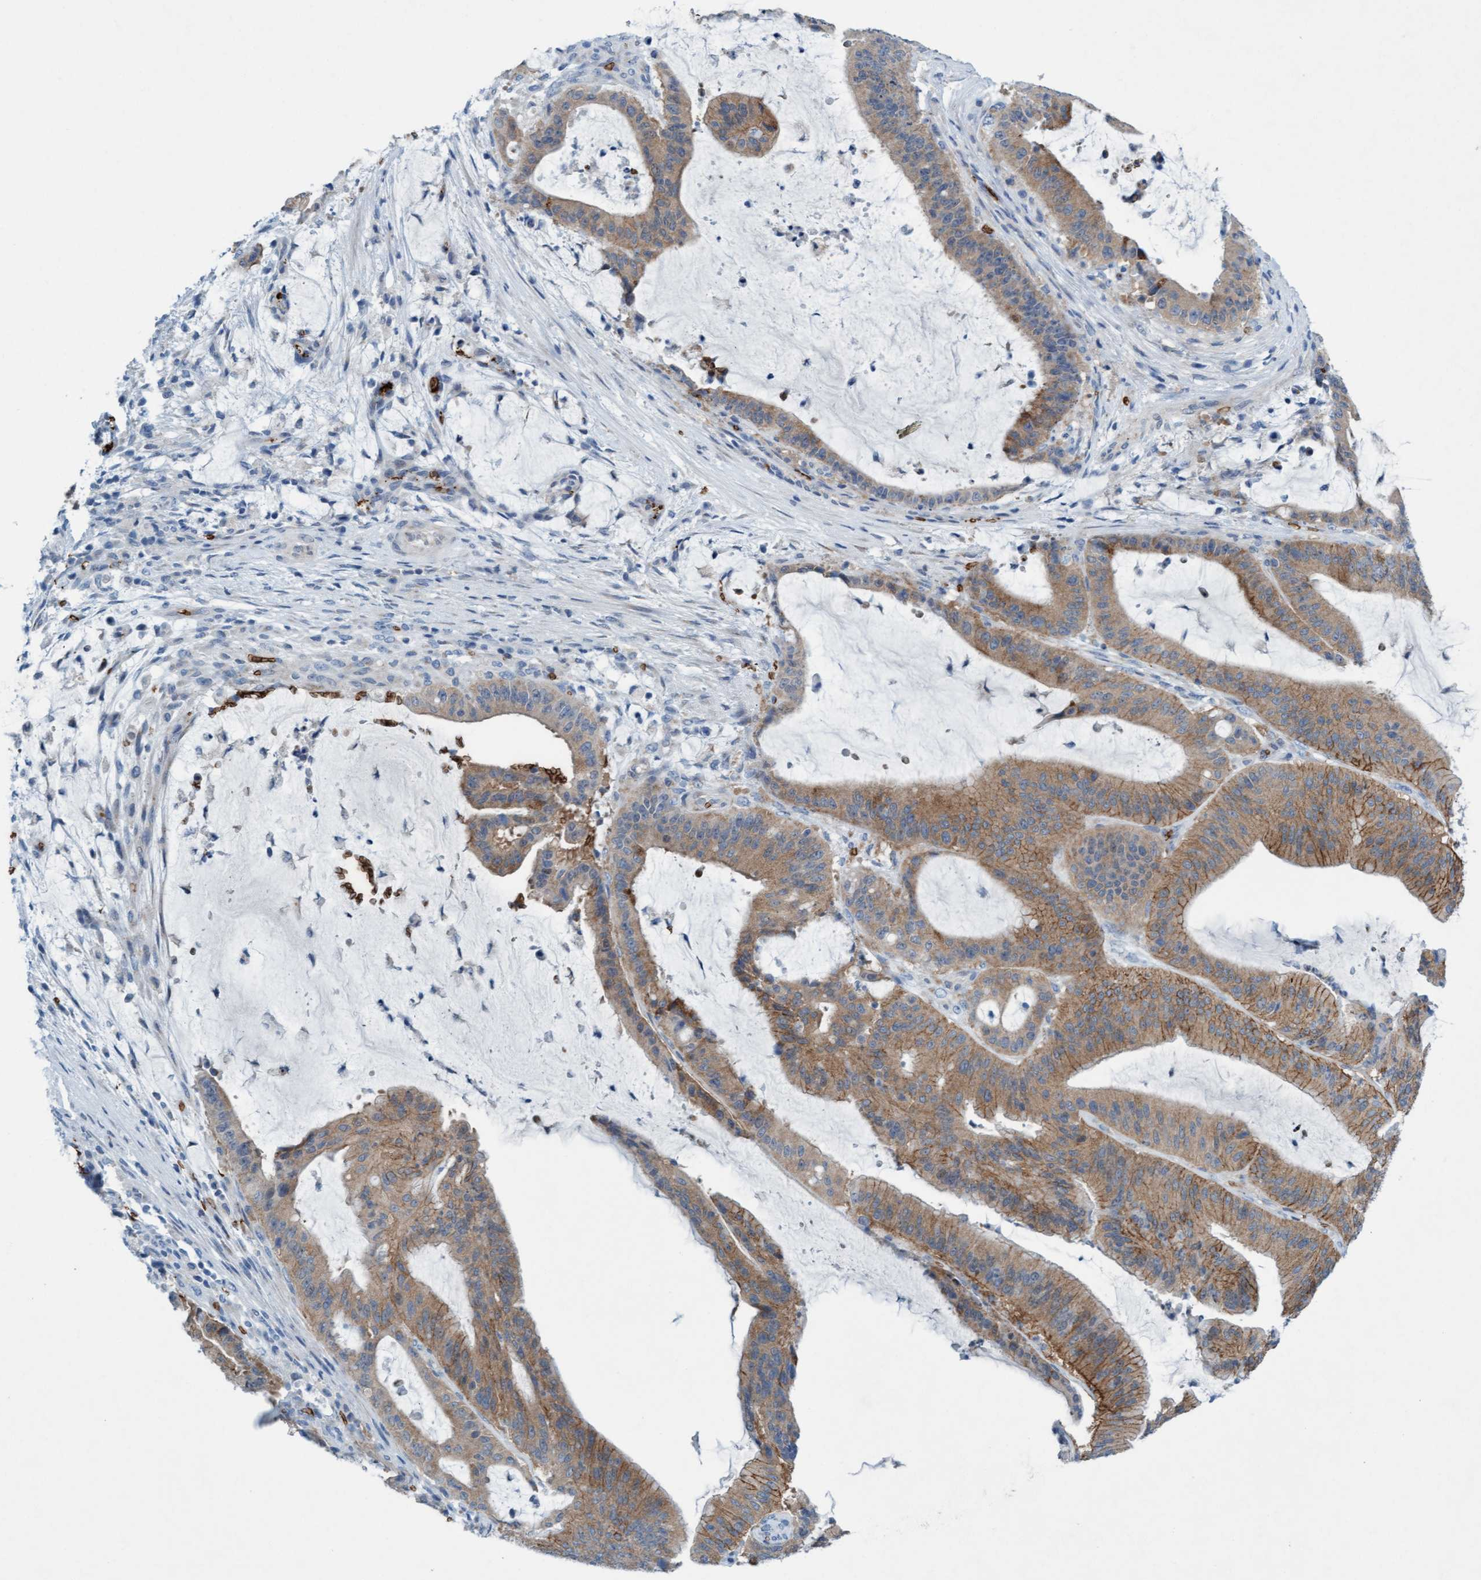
{"staining": {"intensity": "moderate", "quantity": ">75%", "location": "cytoplasmic/membranous"}, "tissue": "liver cancer", "cell_type": "Tumor cells", "image_type": "cancer", "snomed": [{"axis": "morphology", "description": "Normal tissue, NOS"}, {"axis": "morphology", "description": "Cholangiocarcinoma"}, {"axis": "topography", "description": "Liver"}, {"axis": "topography", "description": "Peripheral nerve tissue"}], "caption": "Immunohistochemical staining of liver cancer (cholangiocarcinoma) shows medium levels of moderate cytoplasmic/membranous protein expression in about >75% of tumor cells. (Stains: DAB in brown, nuclei in blue, Microscopy: brightfield microscopy at high magnification).", "gene": "SPEM2", "patient": {"sex": "female", "age": 73}}